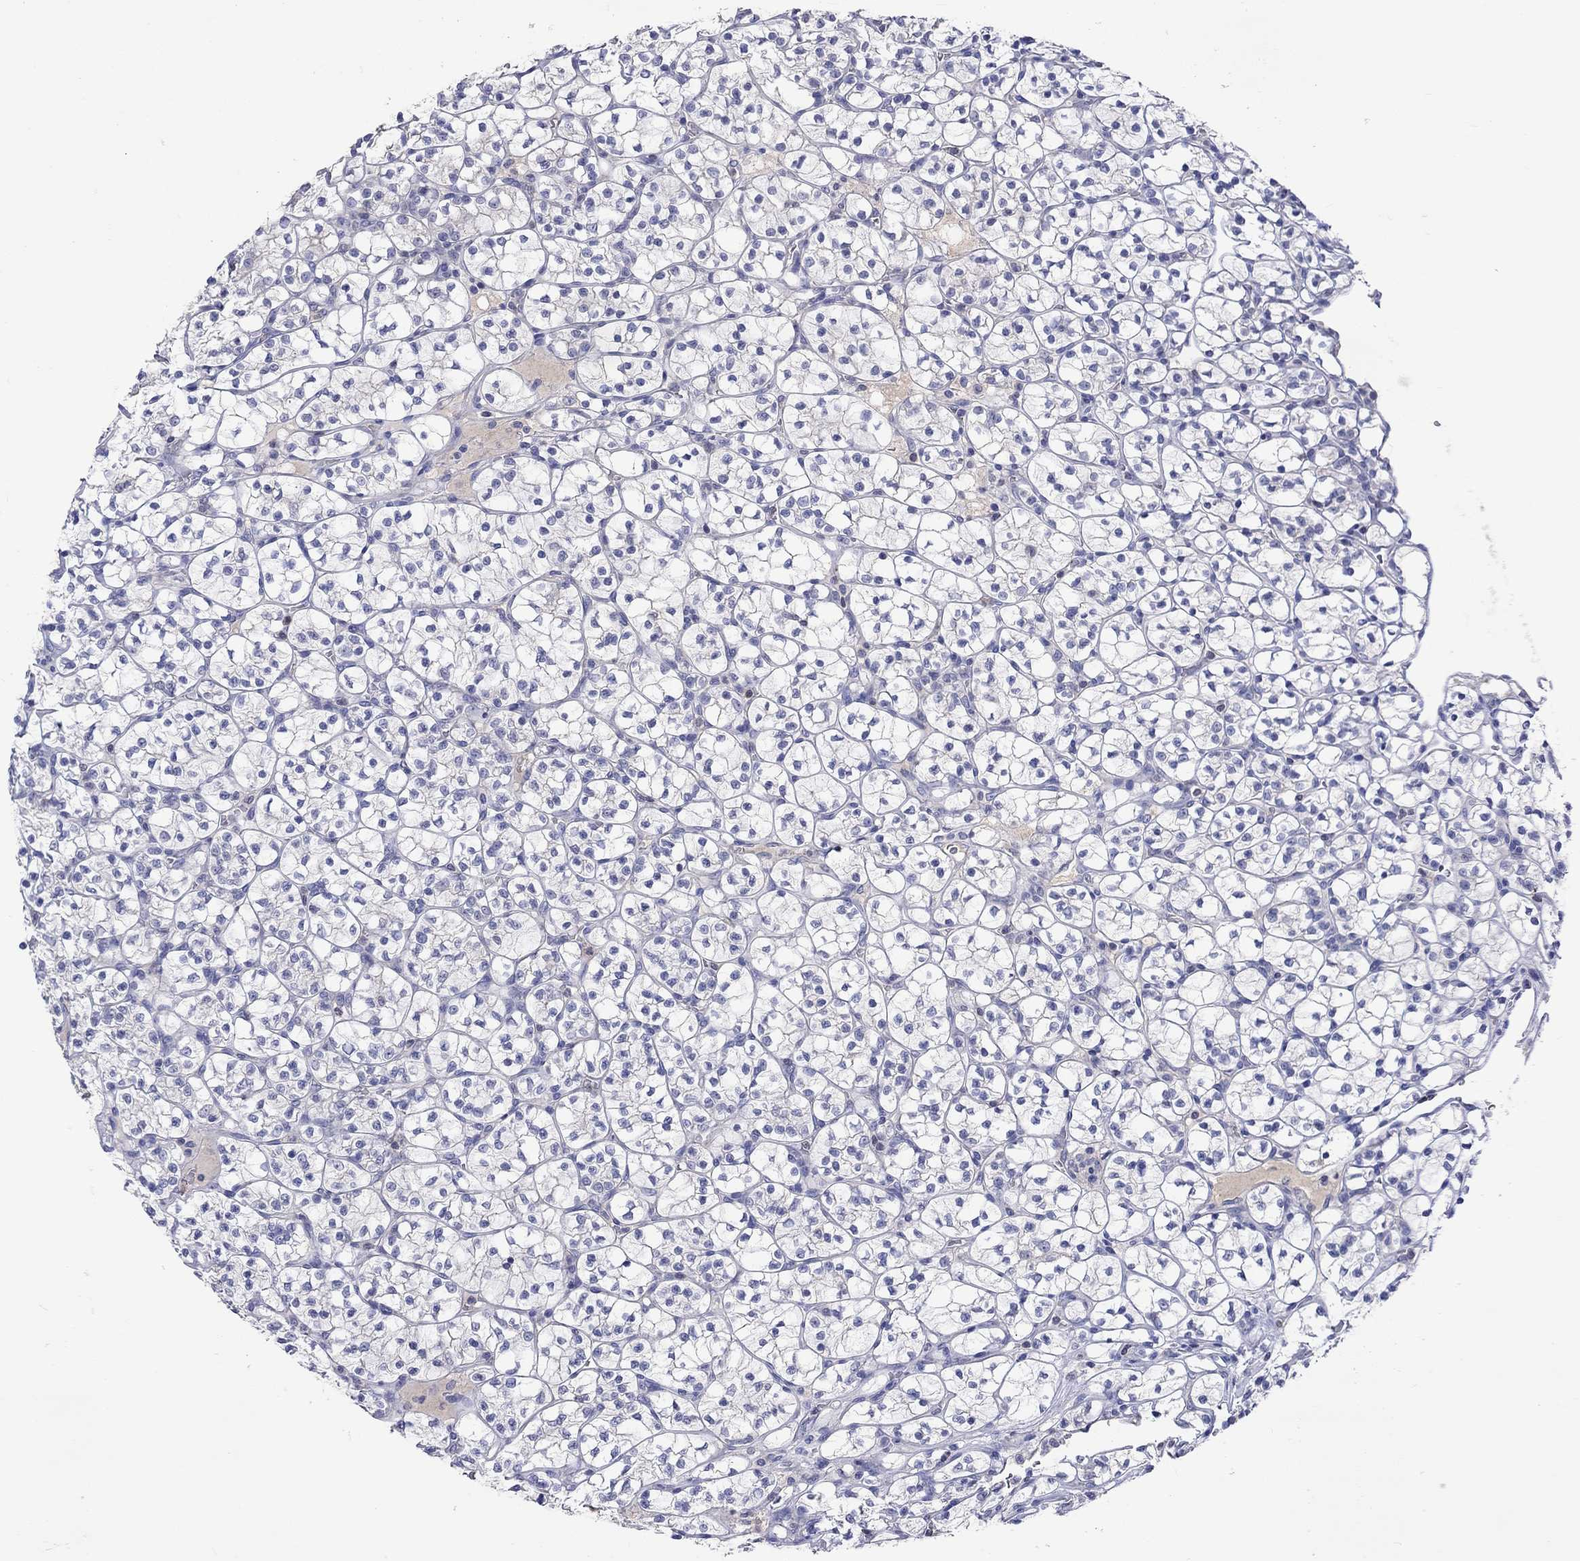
{"staining": {"intensity": "negative", "quantity": "none", "location": "none"}, "tissue": "renal cancer", "cell_type": "Tumor cells", "image_type": "cancer", "snomed": [{"axis": "morphology", "description": "Adenocarcinoma, NOS"}, {"axis": "topography", "description": "Kidney"}], "caption": "The photomicrograph exhibits no staining of tumor cells in renal adenocarcinoma. Nuclei are stained in blue.", "gene": "LRFN4", "patient": {"sex": "female", "age": 89}}